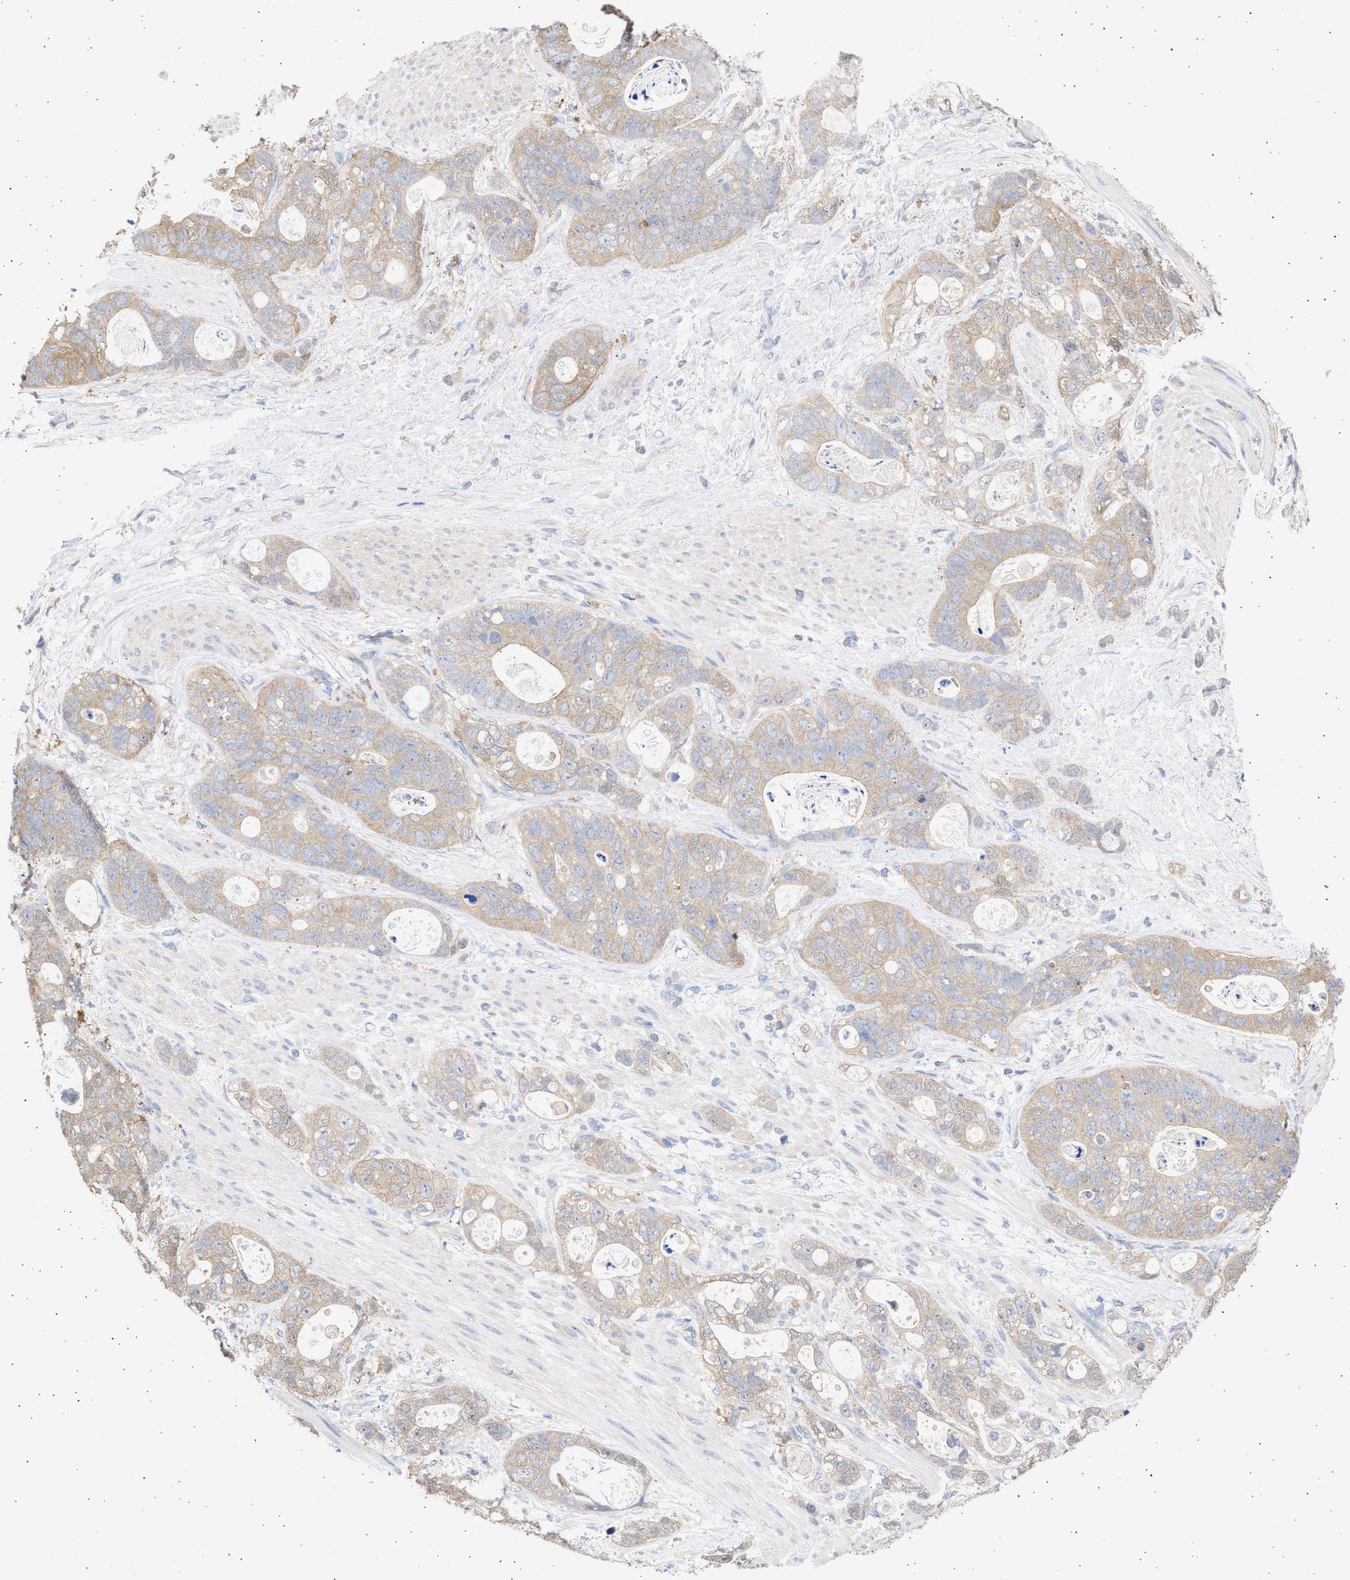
{"staining": {"intensity": "weak", "quantity": ">75%", "location": "cytoplasmic/membranous"}, "tissue": "stomach cancer", "cell_type": "Tumor cells", "image_type": "cancer", "snomed": [{"axis": "morphology", "description": "Normal tissue, NOS"}, {"axis": "morphology", "description": "Adenocarcinoma, NOS"}, {"axis": "topography", "description": "Stomach"}], "caption": "An image showing weak cytoplasmic/membranous positivity in about >75% of tumor cells in adenocarcinoma (stomach), as visualized by brown immunohistochemical staining.", "gene": "ALDOC", "patient": {"sex": "female", "age": 89}}